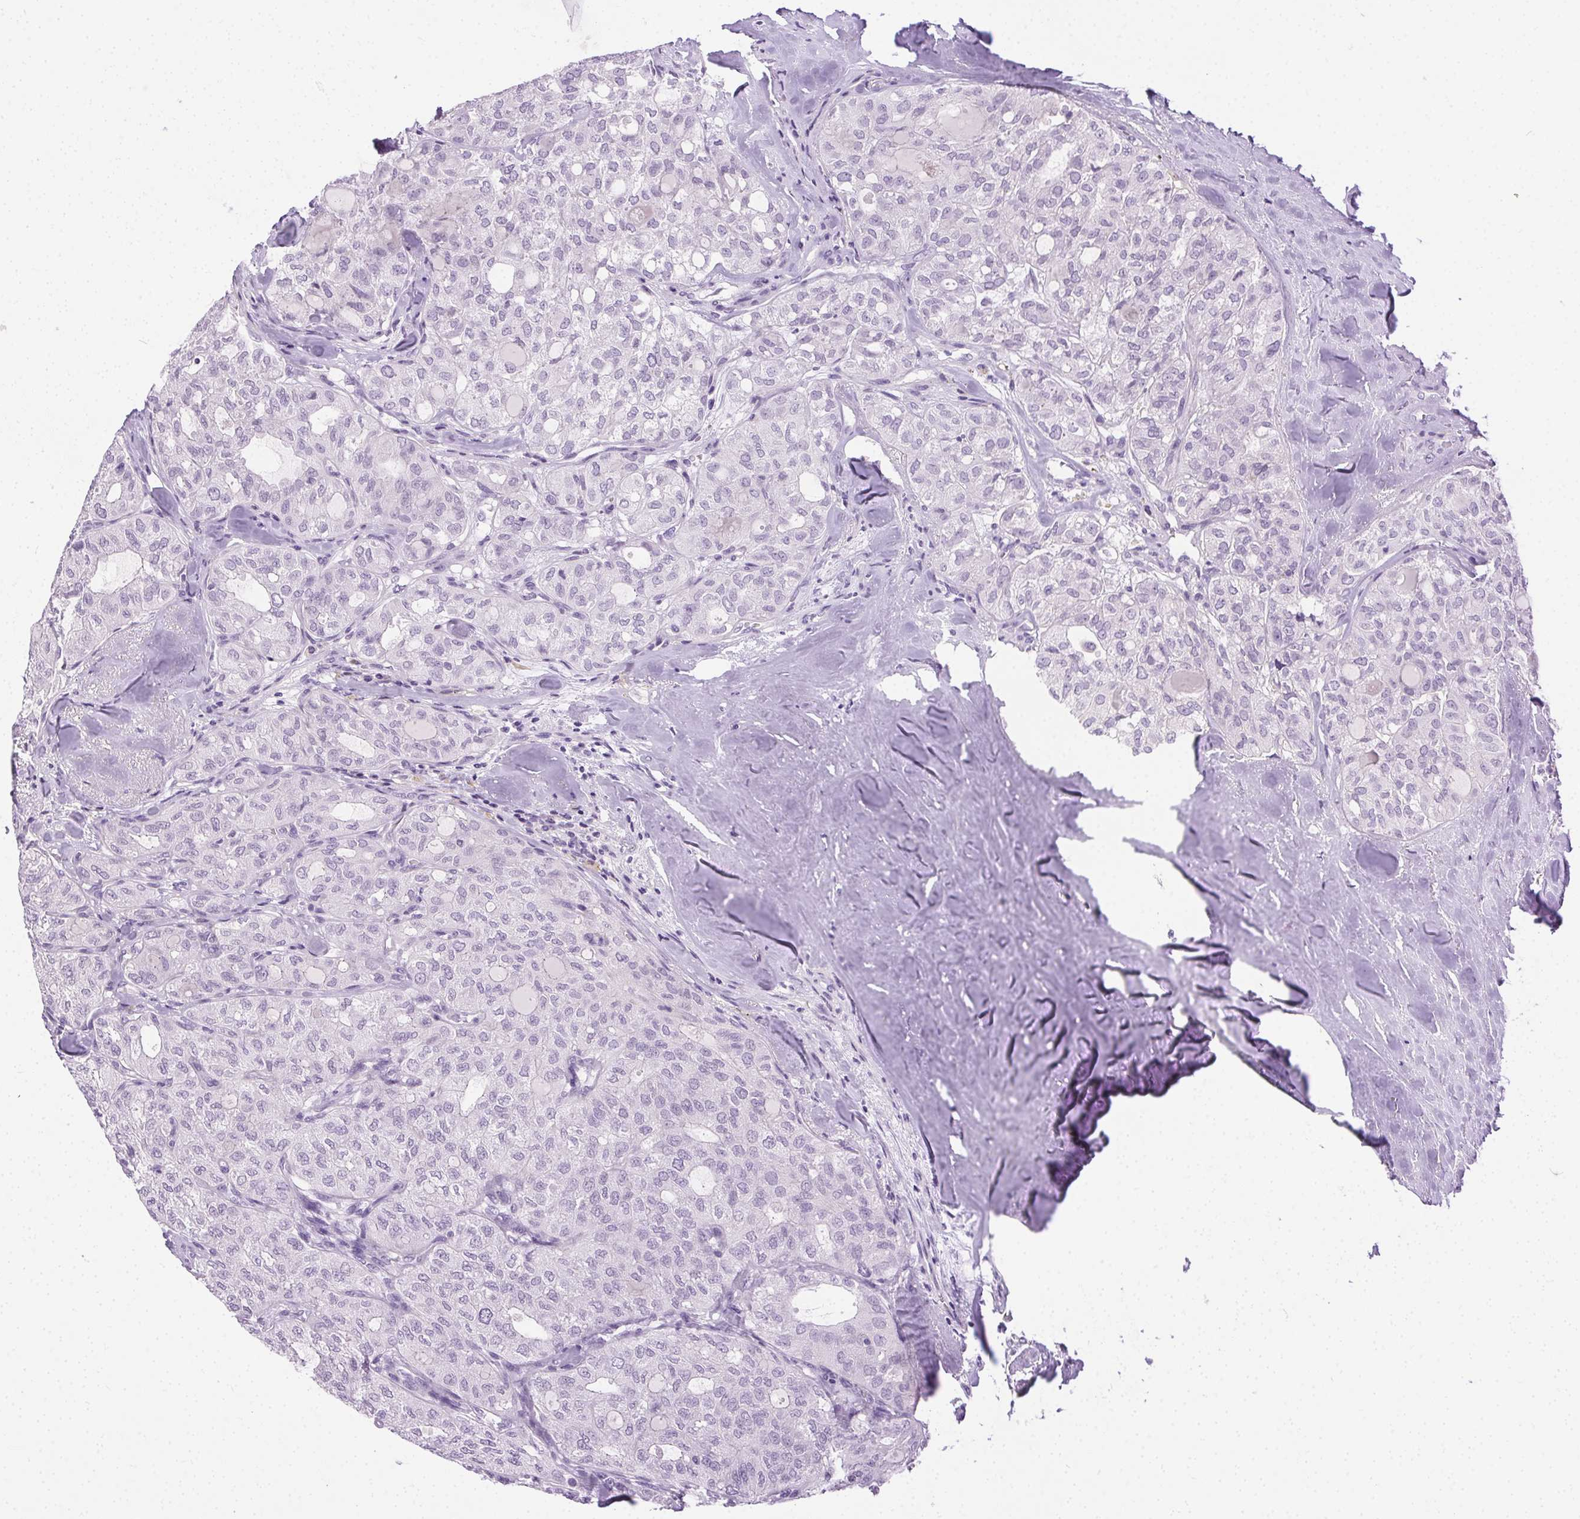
{"staining": {"intensity": "negative", "quantity": "none", "location": "none"}, "tissue": "thyroid cancer", "cell_type": "Tumor cells", "image_type": "cancer", "snomed": [{"axis": "morphology", "description": "Follicular adenoma carcinoma, NOS"}, {"axis": "topography", "description": "Thyroid gland"}], "caption": "High power microscopy photomicrograph of an immunohistochemistry micrograph of thyroid follicular adenoma carcinoma, revealing no significant staining in tumor cells.", "gene": "C20orf85", "patient": {"sex": "male", "age": 75}}